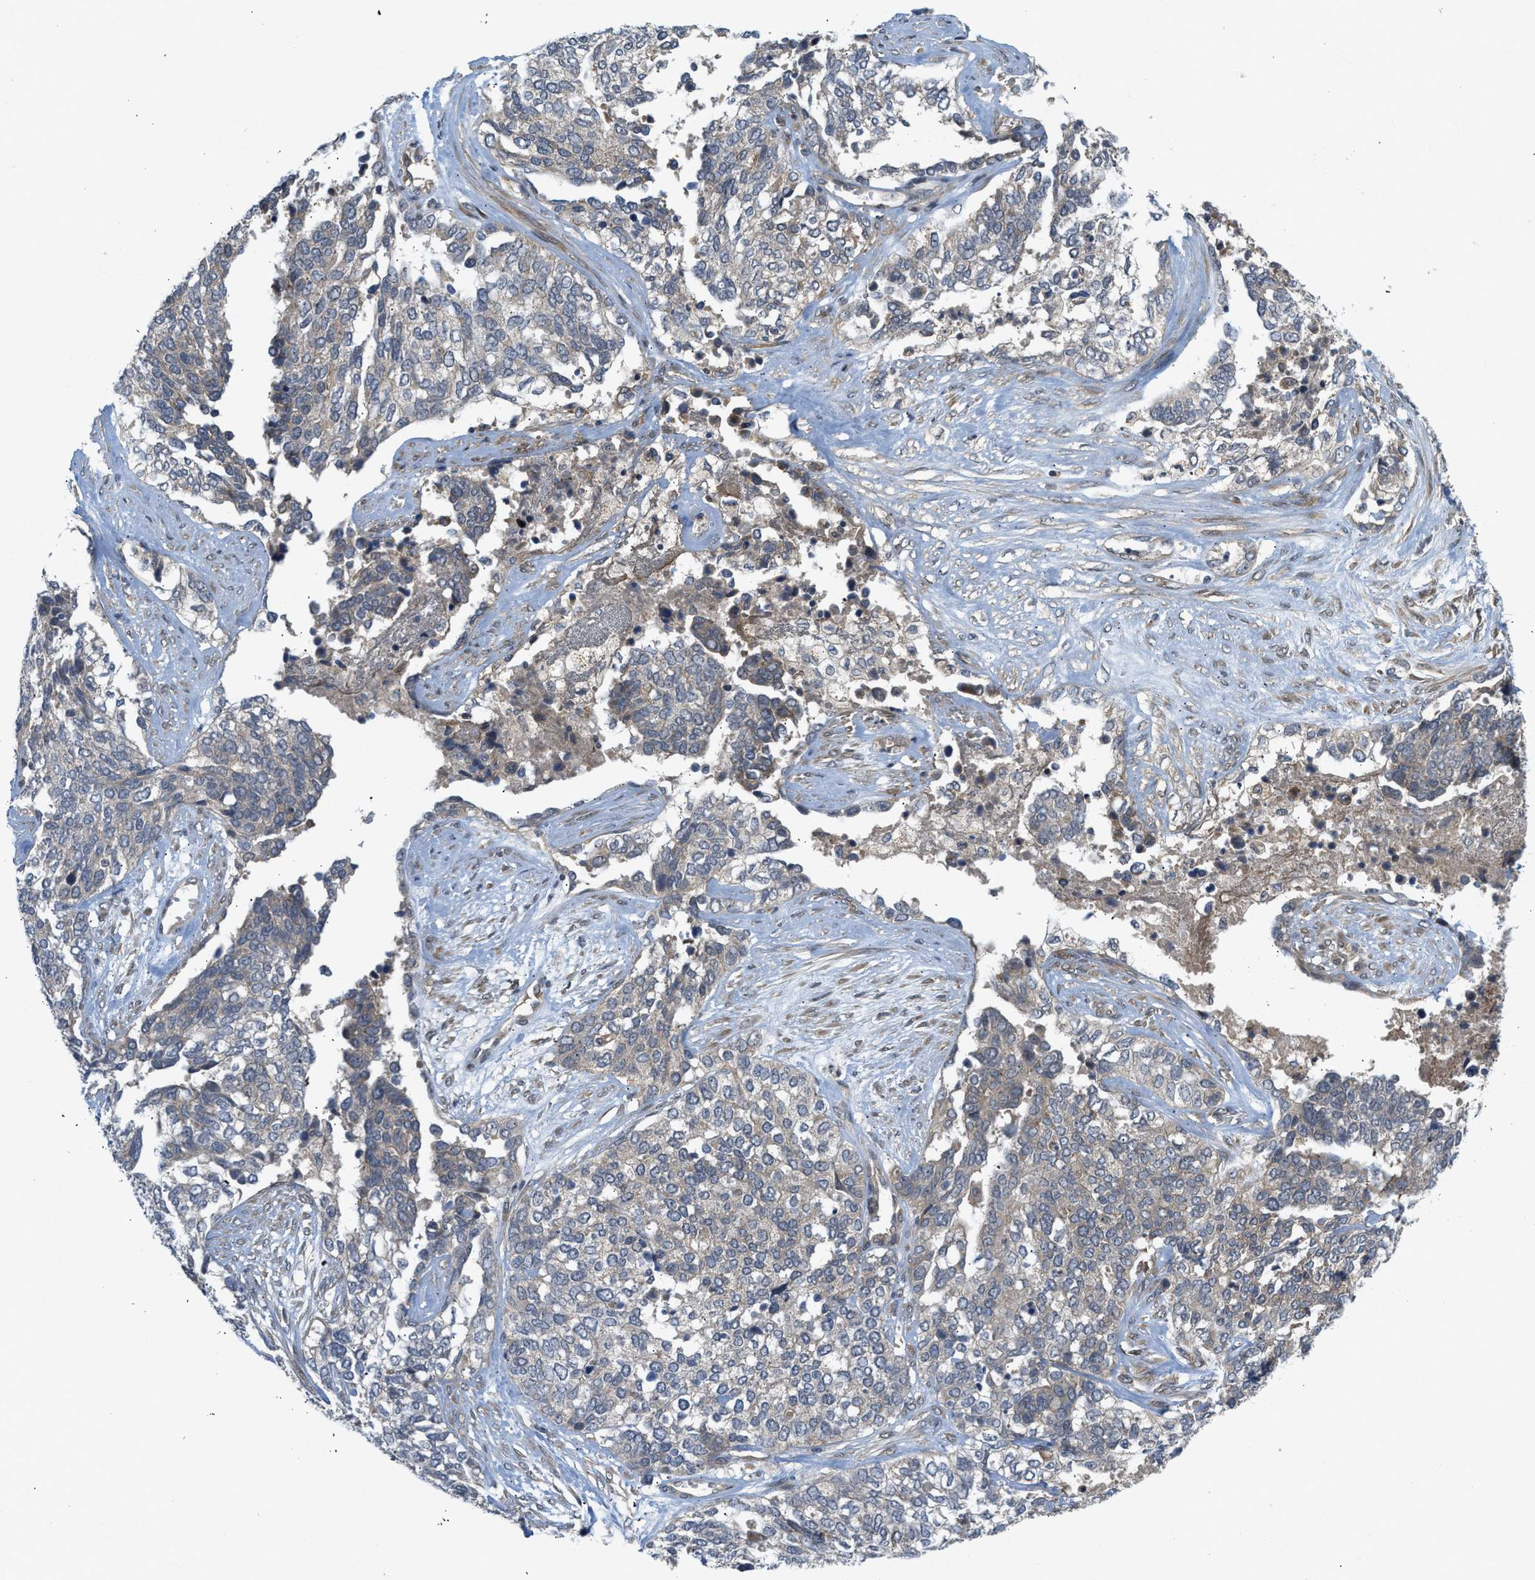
{"staining": {"intensity": "weak", "quantity": "<25%", "location": "cytoplasmic/membranous"}, "tissue": "ovarian cancer", "cell_type": "Tumor cells", "image_type": "cancer", "snomed": [{"axis": "morphology", "description": "Cystadenocarcinoma, serous, NOS"}, {"axis": "topography", "description": "Ovary"}], "caption": "Ovarian serous cystadenocarcinoma was stained to show a protein in brown. There is no significant positivity in tumor cells.", "gene": "ADCY8", "patient": {"sex": "female", "age": 44}}